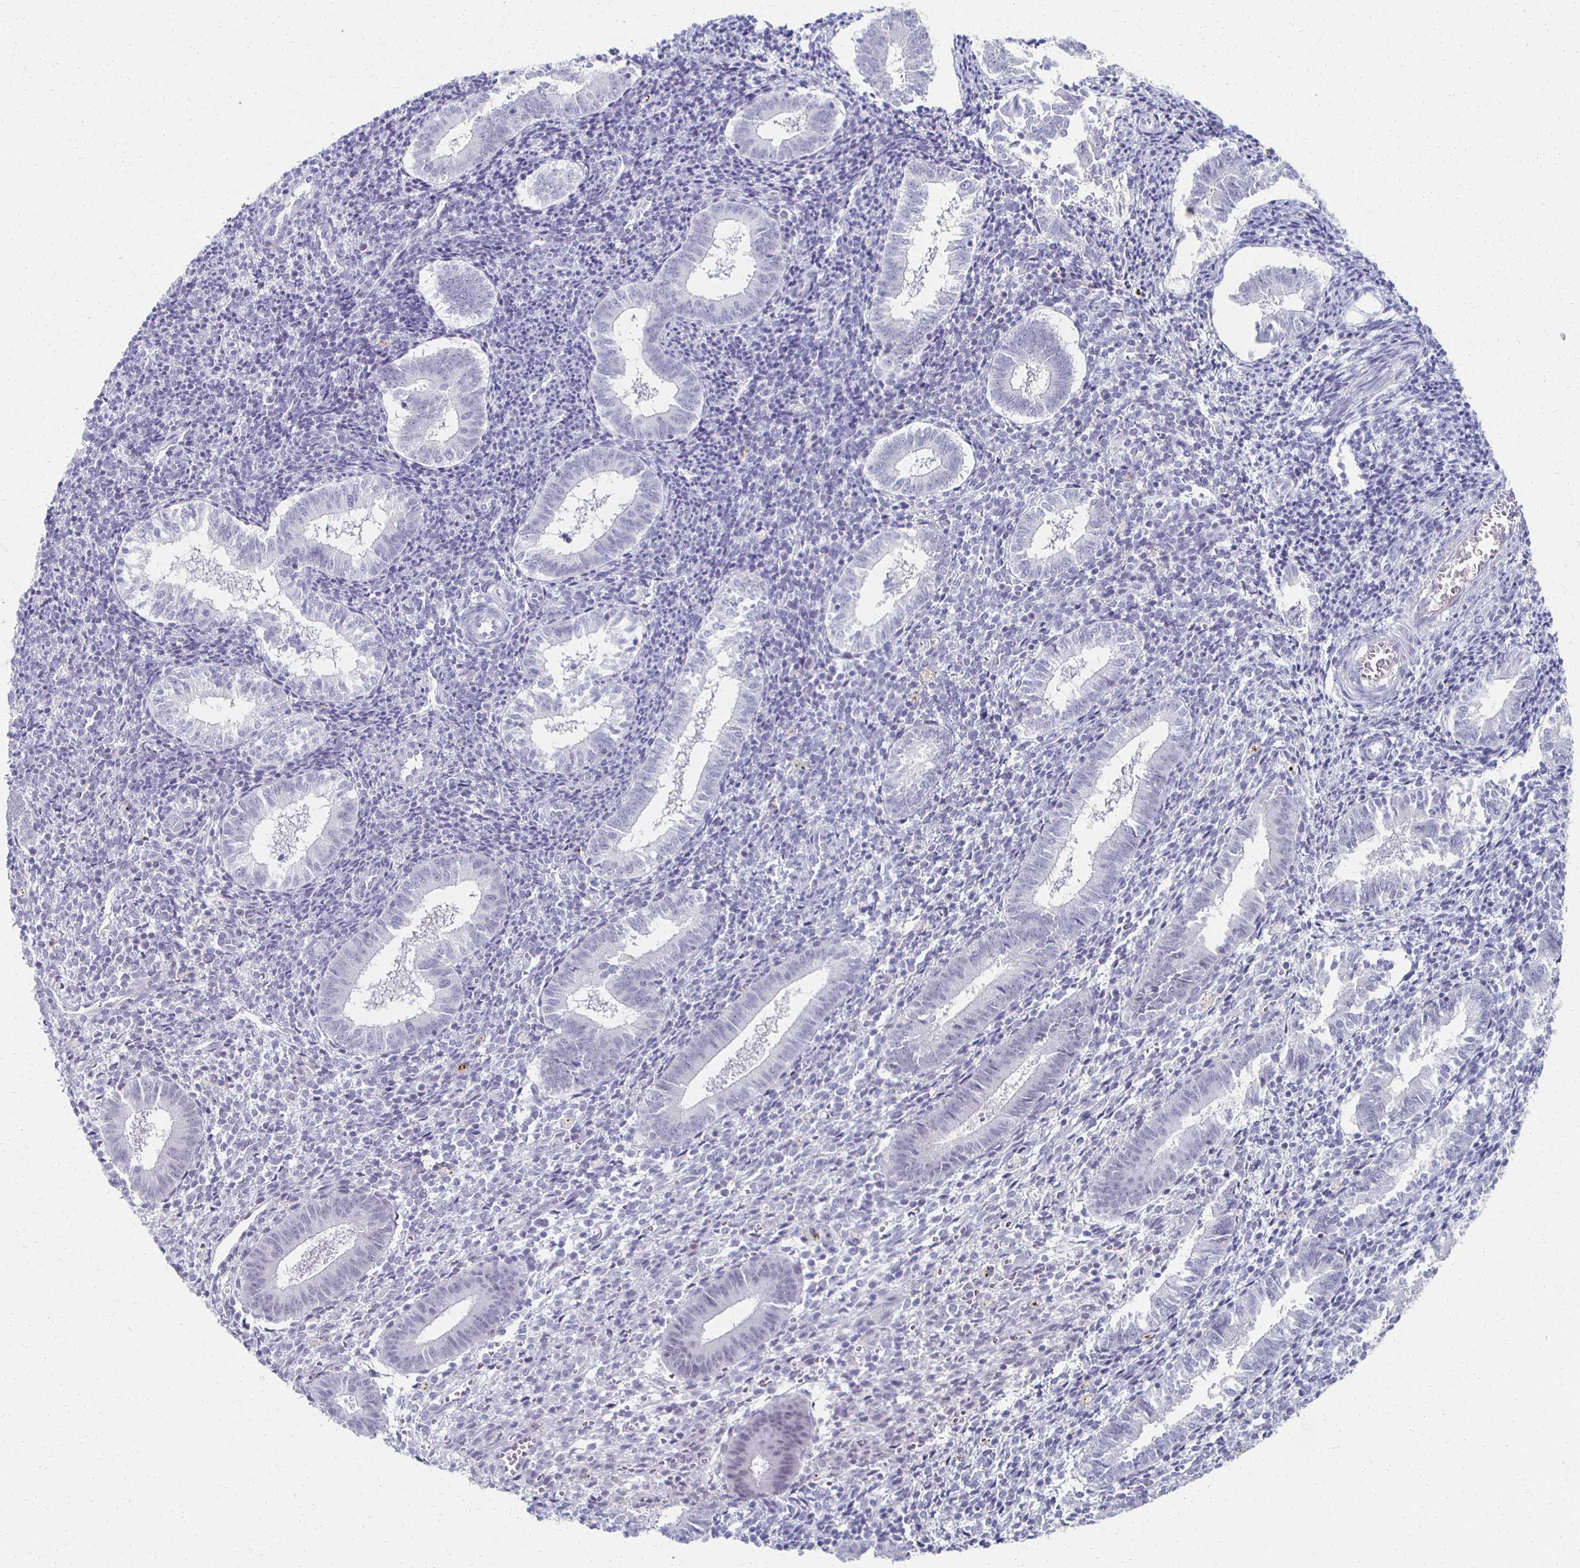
{"staining": {"intensity": "negative", "quantity": "none", "location": "none"}, "tissue": "endometrium", "cell_type": "Cells in endometrial stroma", "image_type": "normal", "snomed": [{"axis": "morphology", "description": "Normal tissue, NOS"}, {"axis": "topography", "description": "Endometrium"}], "caption": "This micrograph is of benign endometrium stained with immunohistochemistry to label a protein in brown with the nuclei are counter-stained blue. There is no expression in cells in endometrial stroma.", "gene": "CXCR2", "patient": {"sex": "female", "age": 25}}